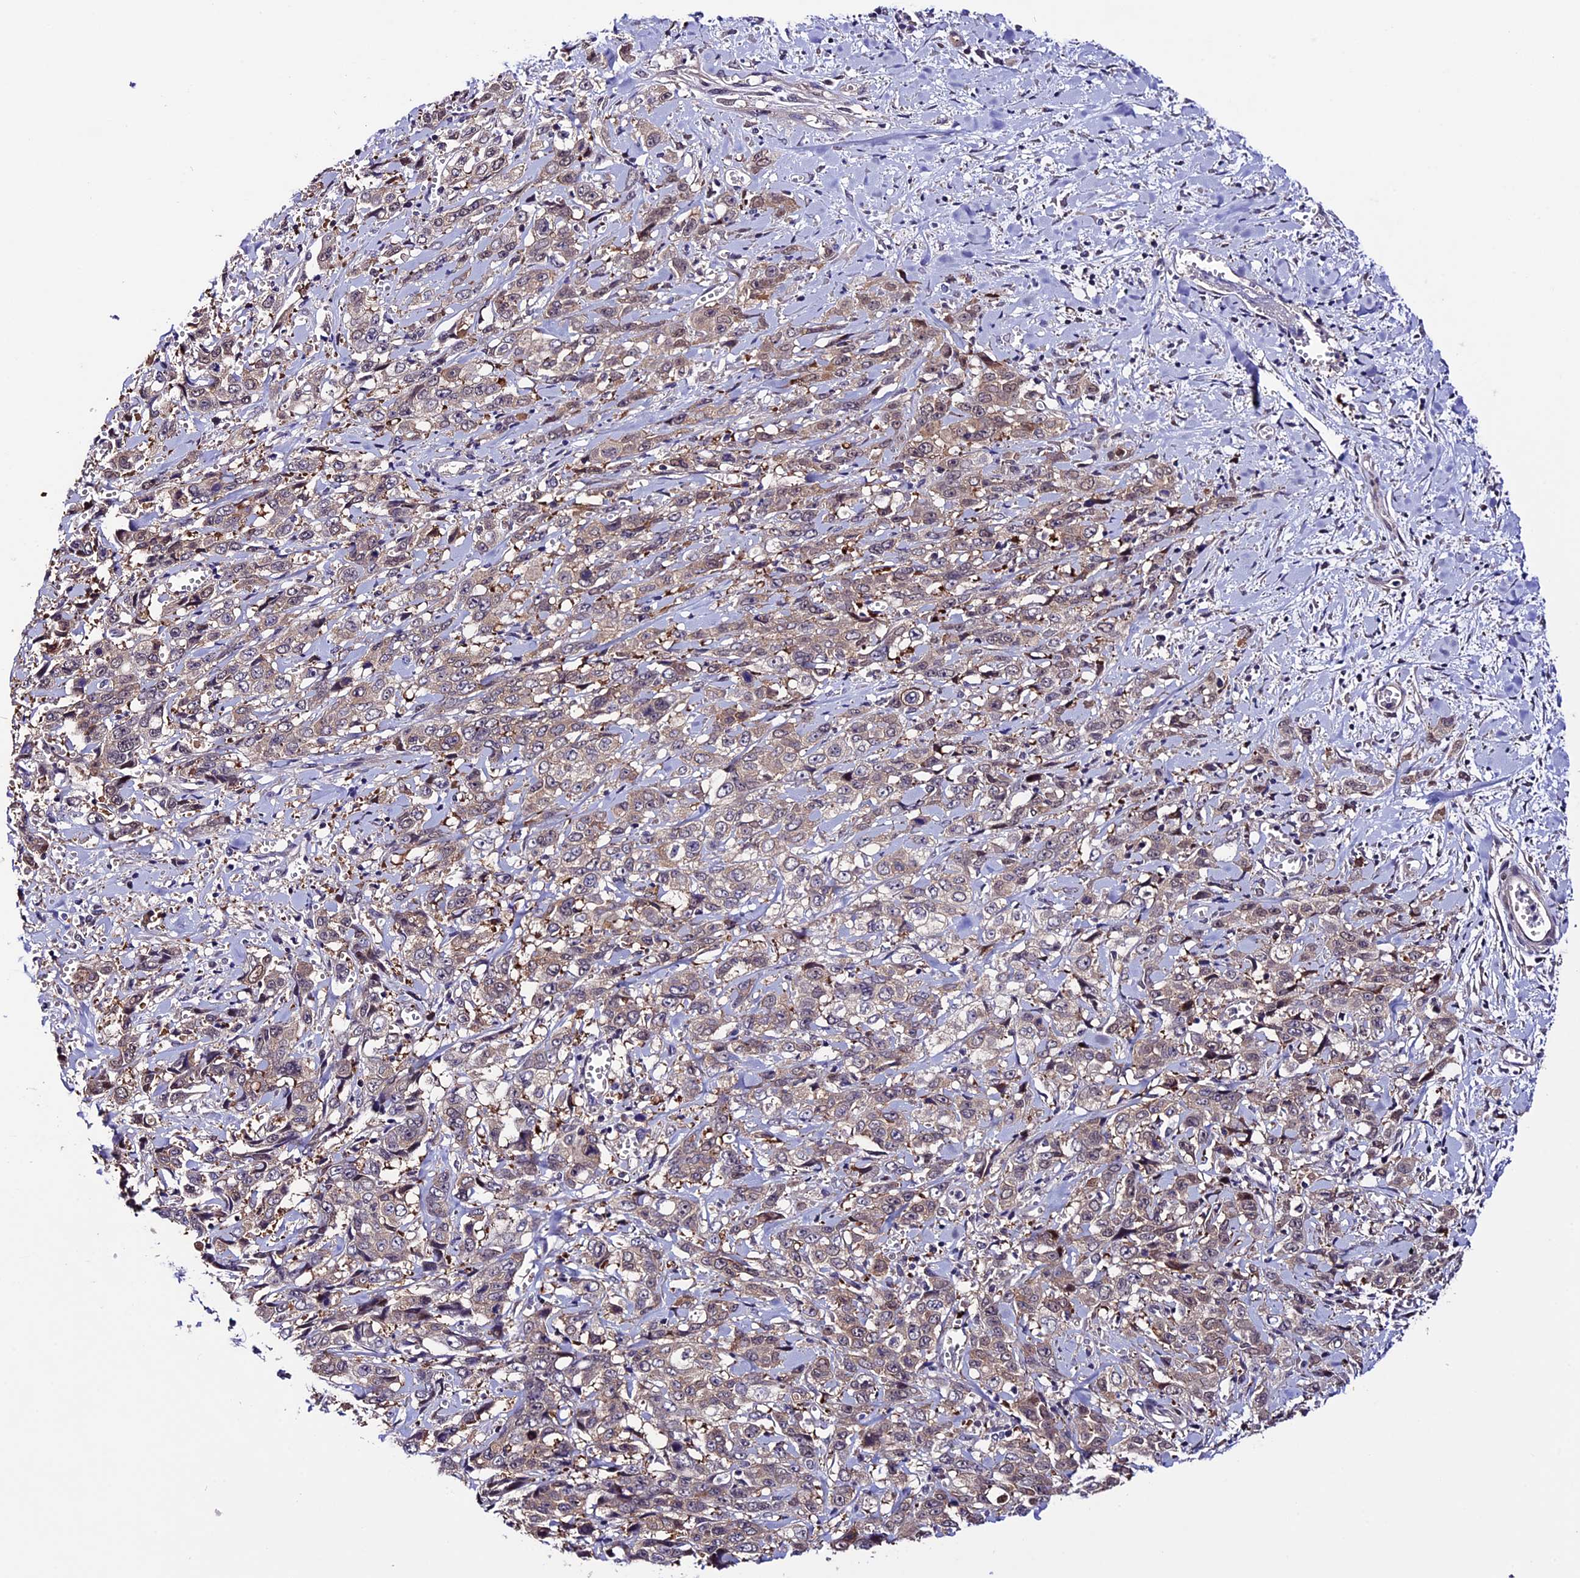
{"staining": {"intensity": "weak", "quantity": "25%-75%", "location": "cytoplasmic/membranous"}, "tissue": "stomach cancer", "cell_type": "Tumor cells", "image_type": "cancer", "snomed": [{"axis": "morphology", "description": "Adenocarcinoma, NOS"}, {"axis": "topography", "description": "Stomach, upper"}], "caption": "A low amount of weak cytoplasmic/membranous expression is appreciated in about 25%-75% of tumor cells in stomach adenocarcinoma tissue. (IHC, brightfield microscopy, high magnification).", "gene": "XKR7", "patient": {"sex": "male", "age": 62}}